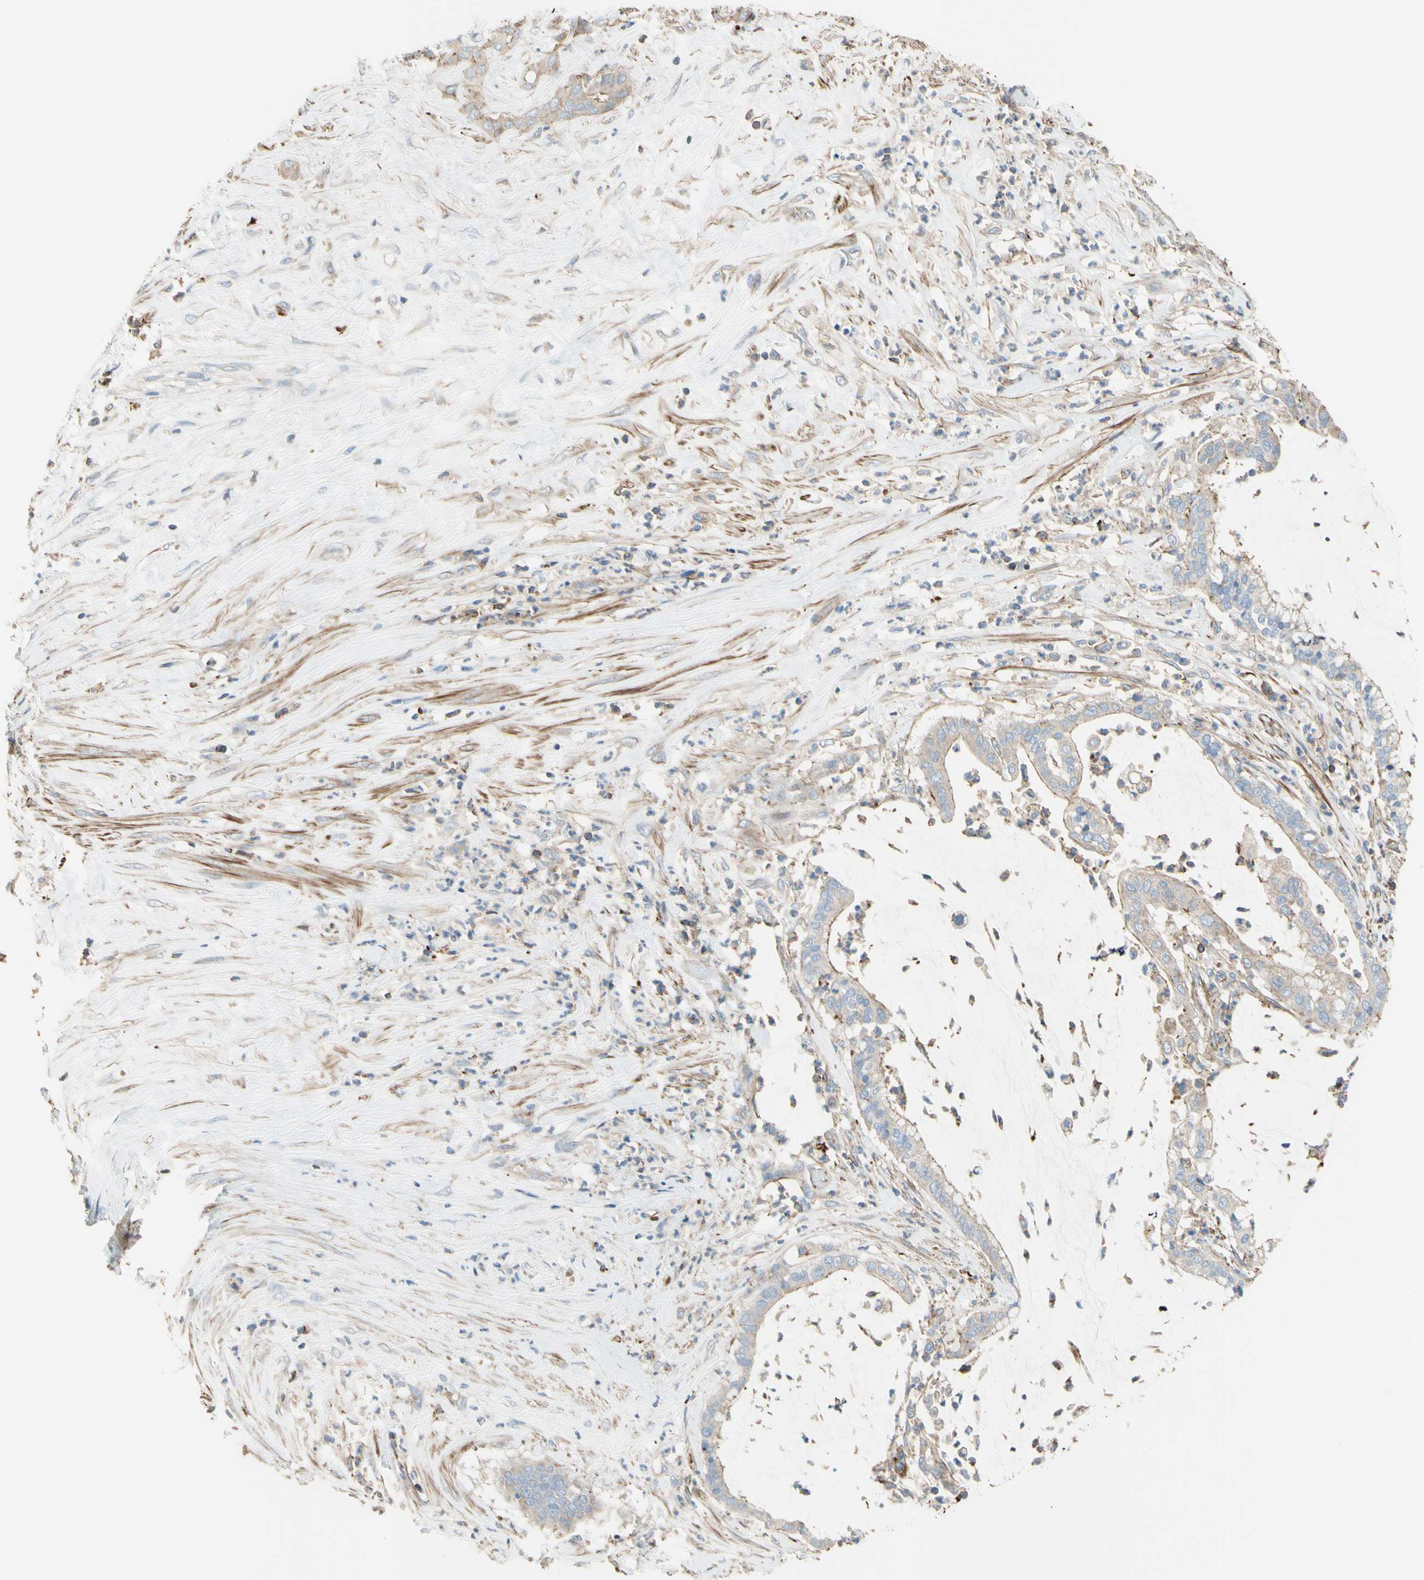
{"staining": {"intensity": "weak", "quantity": "<25%", "location": "cytoplasmic/membranous"}, "tissue": "pancreatic cancer", "cell_type": "Tumor cells", "image_type": "cancer", "snomed": [{"axis": "morphology", "description": "Adenocarcinoma, NOS"}, {"axis": "topography", "description": "Pancreas"}], "caption": "A photomicrograph of adenocarcinoma (pancreatic) stained for a protein demonstrates no brown staining in tumor cells. (IHC, brightfield microscopy, high magnification).", "gene": "SEMA4C", "patient": {"sex": "male", "age": 41}}